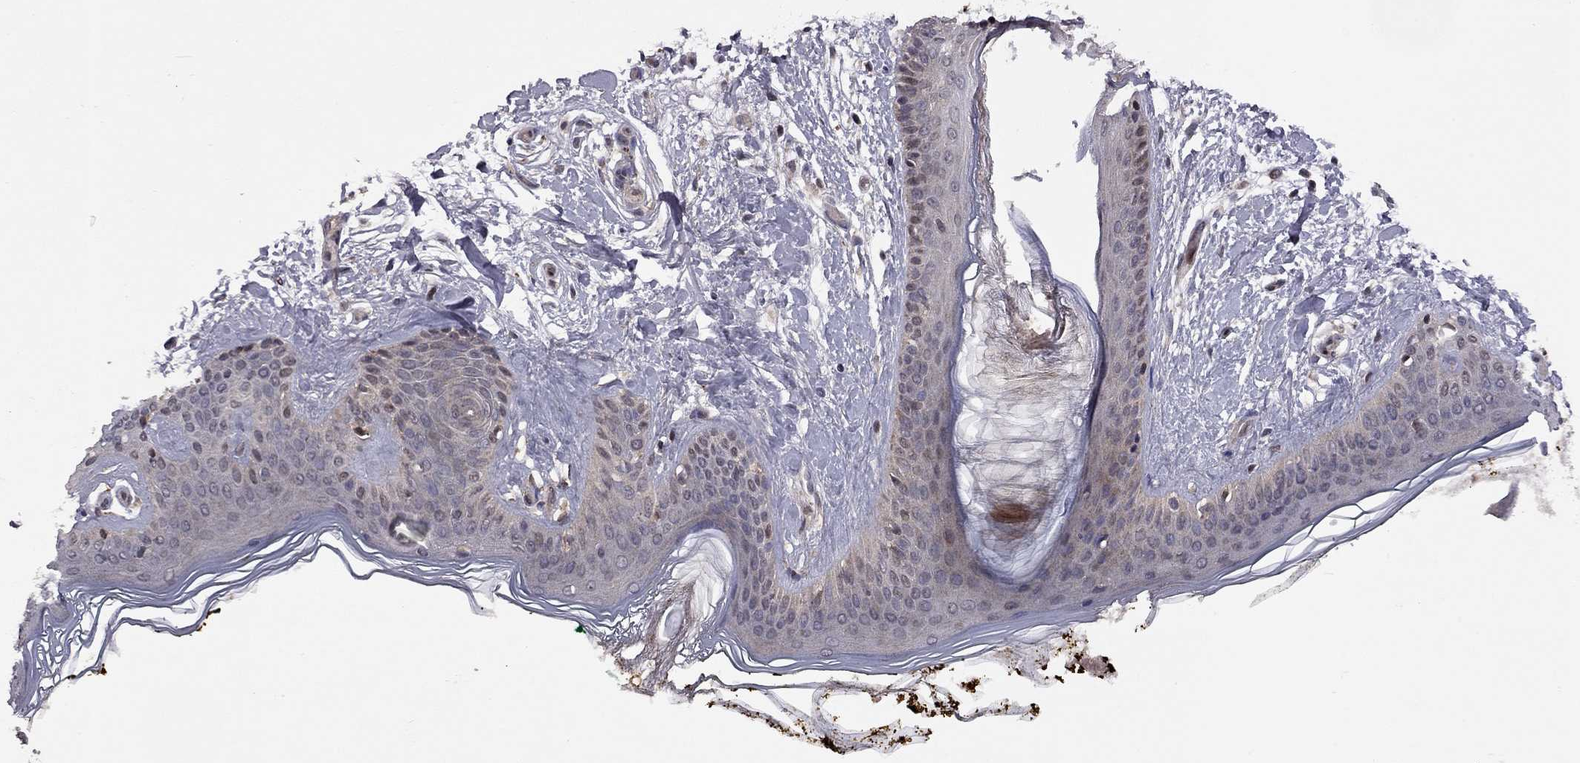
{"staining": {"intensity": "negative", "quantity": "none", "location": "none"}, "tissue": "skin", "cell_type": "Fibroblasts", "image_type": "normal", "snomed": [{"axis": "morphology", "description": "Normal tissue, NOS"}, {"axis": "topography", "description": "Skin"}], "caption": "Fibroblasts are negative for protein expression in unremarkable human skin. (Stains: DAB immunohistochemistry with hematoxylin counter stain, Microscopy: brightfield microscopy at high magnification).", "gene": "IPP", "patient": {"sex": "female", "age": 34}}